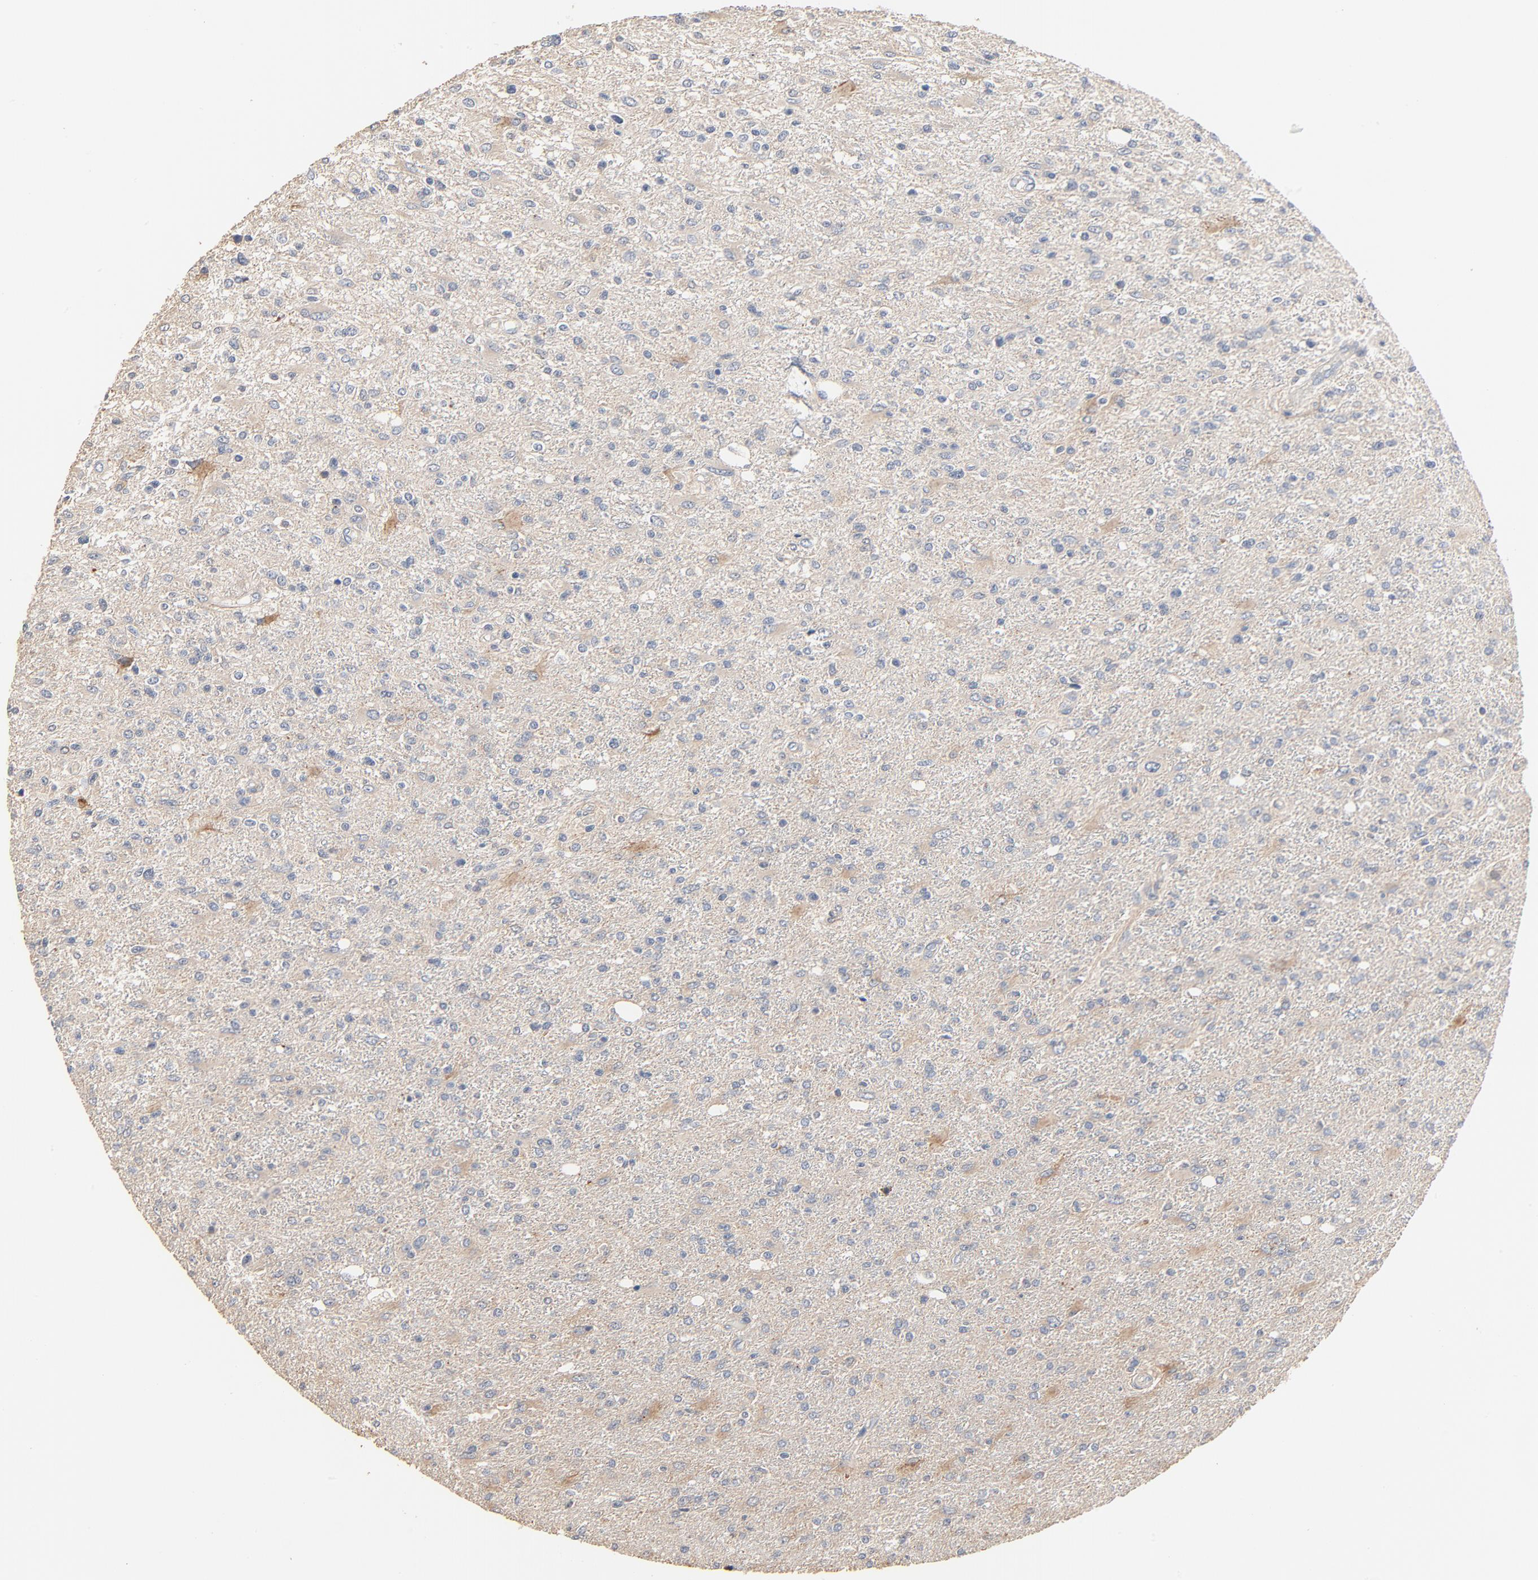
{"staining": {"intensity": "weak", "quantity": "<25%", "location": "cytoplasmic/membranous"}, "tissue": "glioma", "cell_type": "Tumor cells", "image_type": "cancer", "snomed": [{"axis": "morphology", "description": "Glioma, malignant, High grade"}, {"axis": "topography", "description": "Cerebral cortex"}], "caption": "DAB (3,3'-diaminobenzidine) immunohistochemical staining of malignant glioma (high-grade) displays no significant staining in tumor cells.", "gene": "ZDHHC8", "patient": {"sex": "male", "age": 76}}